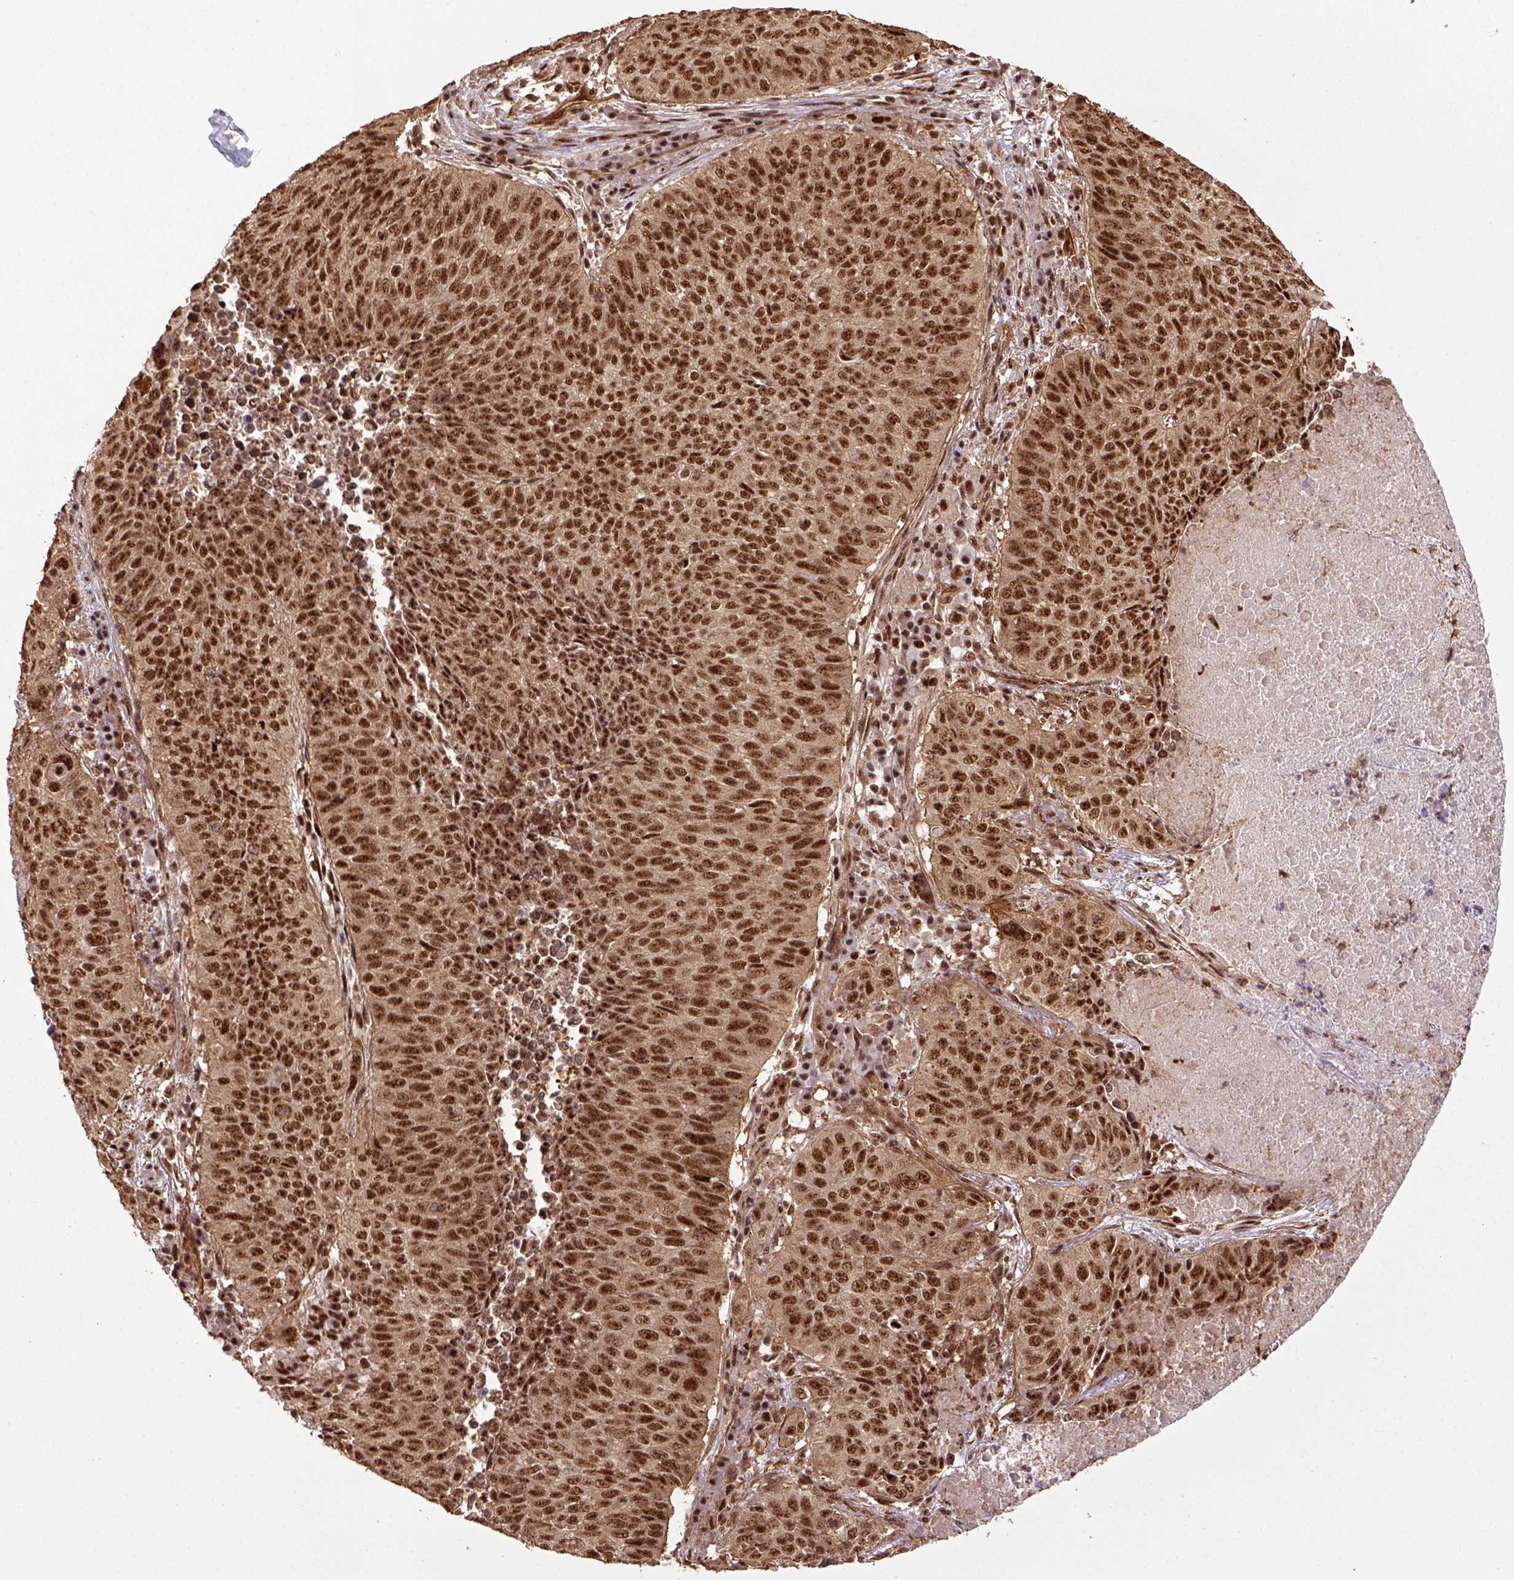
{"staining": {"intensity": "moderate", "quantity": ">75%", "location": "nuclear"}, "tissue": "lung cancer", "cell_type": "Tumor cells", "image_type": "cancer", "snomed": [{"axis": "morphology", "description": "Normal tissue, NOS"}, {"axis": "morphology", "description": "Squamous cell carcinoma, NOS"}, {"axis": "topography", "description": "Bronchus"}, {"axis": "topography", "description": "Lung"}], "caption": "Squamous cell carcinoma (lung) stained with a brown dye exhibits moderate nuclear positive positivity in about >75% of tumor cells.", "gene": "PPIG", "patient": {"sex": "male", "age": 64}}